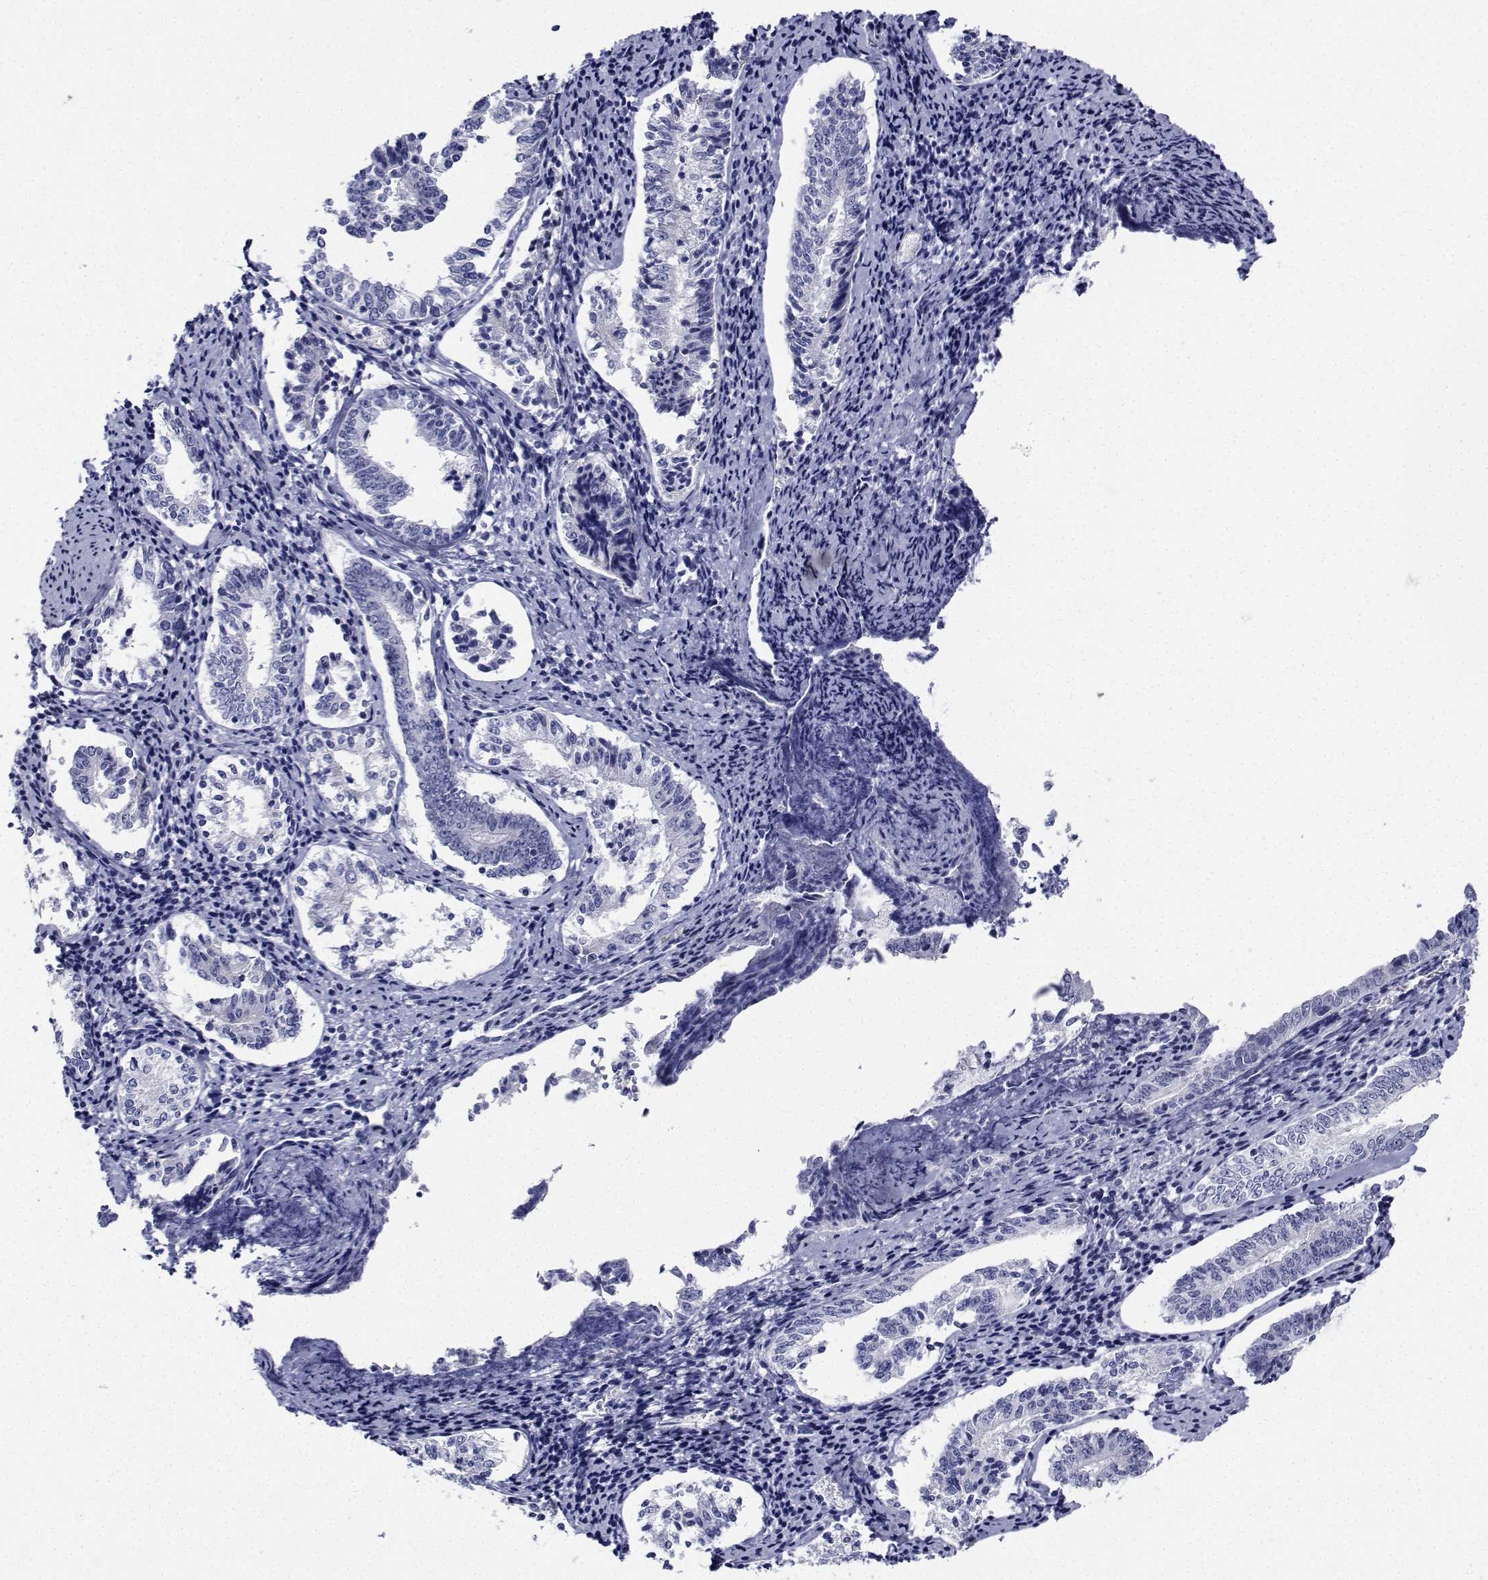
{"staining": {"intensity": "negative", "quantity": "none", "location": "none"}, "tissue": "cervical cancer", "cell_type": "Tumor cells", "image_type": "cancer", "snomed": [{"axis": "morphology", "description": "Squamous cell carcinoma, NOS"}, {"axis": "topography", "description": "Cervix"}], "caption": "Cervical cancer (squamous cell carcinoma) was stained to show a protein in brown. There is no significant expression in tumor cells. (DAB IHC, high magnification).", "gene": "PLXNA4", "patient": {"sex": "female", "age": 59}}